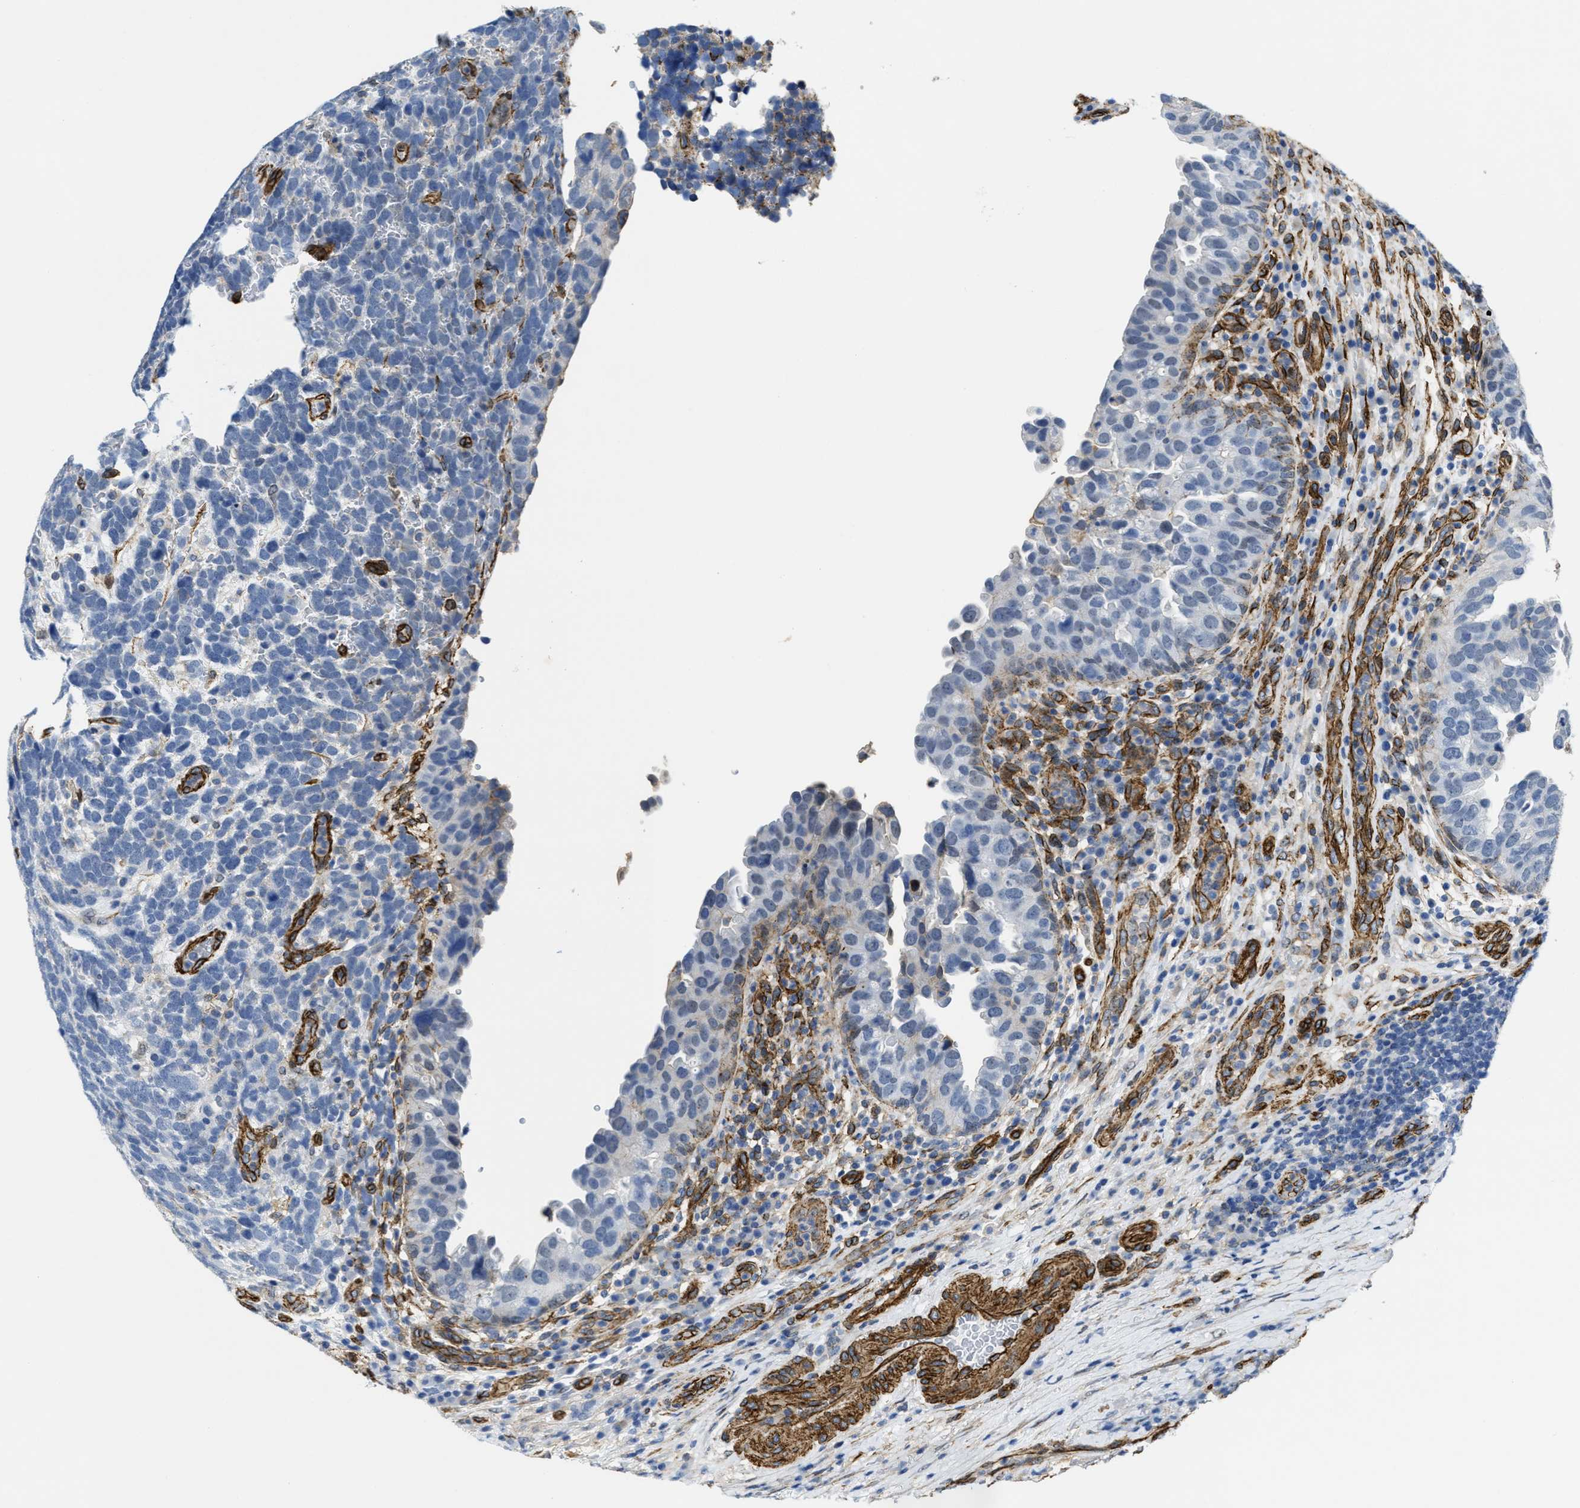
{"staining": {"intensity": "negative", "quantity": "none", "location": "none"}, "tissue": "urothelial cancer", "cell_type": "Tumor cells", "image_type": "cancer", "snomed": [{"axis": "morphology", "description": "Urothelial carcinoma, High grade"}, {"axis": "topography", "description": "Urinary bladder"}], "caption": "Urothelial cancer was stained to show a protein in brown. There is no significant staining in tumor cells. (DAB (3,3'-diaminobenzidine) immunohistochemistry visualized using brightfield microscopy, high magnification).", "gene": "NAB1", "patient": {"sex": "female", "age": 82}}